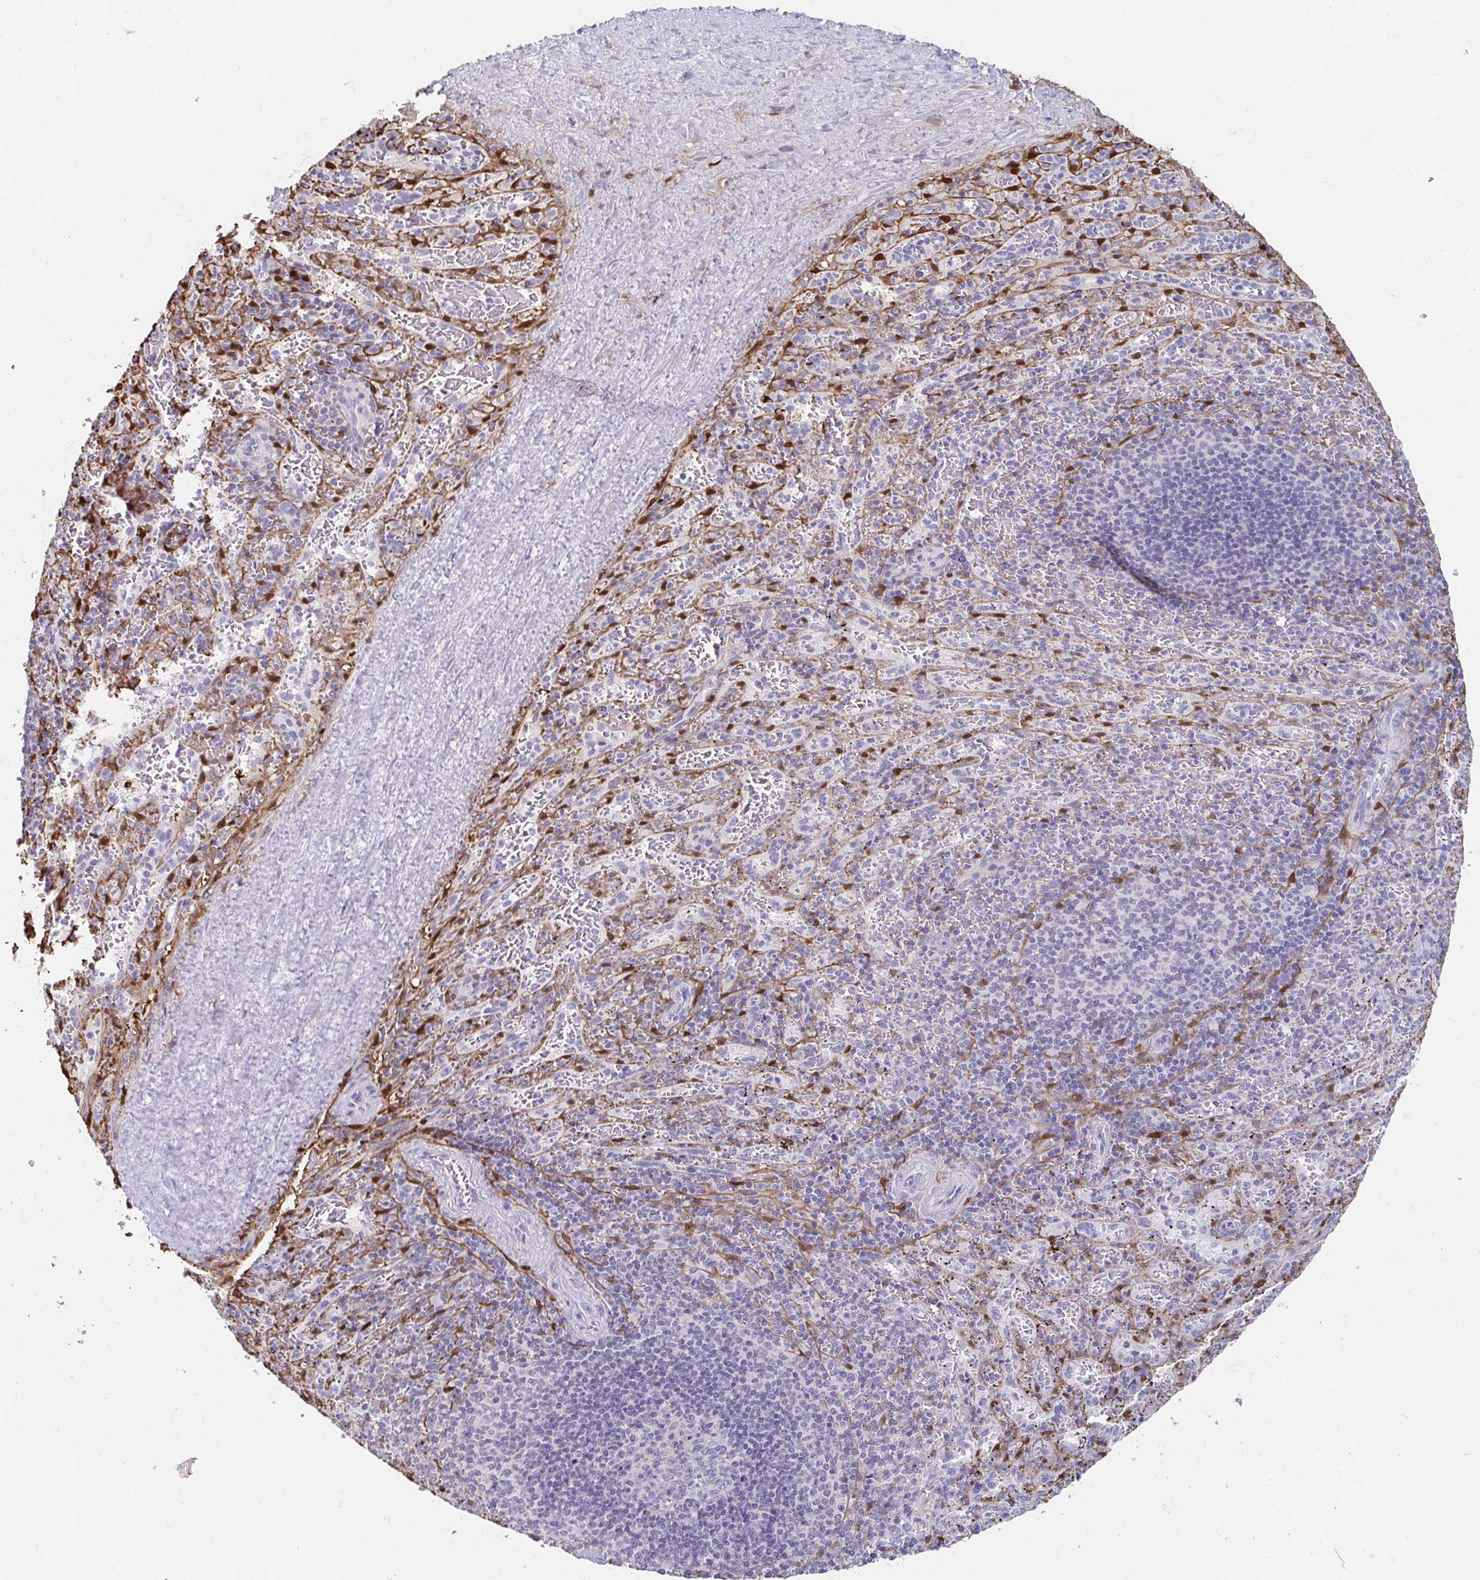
{"staining": {"intensity": "negative", "quantity": "none", "location": "none"}, "tissue": "spleen", "cell_type": "Cells in red pulp", "image_type": "normal", "snomed": [{"axis": "morphology", "description": "Normal tissue, NOS"}, {"axis": "topography", "description": "Spleen"}], "caption": "High magnification brightfield microscopy of benign spleen stained with DAB (3,3'-diaminobenzidine) (brown) and counterstained with hematoxylin (blue): cells in red pulp show no significant expression. (Immunohistochemistry, brightfield microscopy, high magnification).", "gene": "ADH1A", "patient": {"sex": "male", "age": 57}}